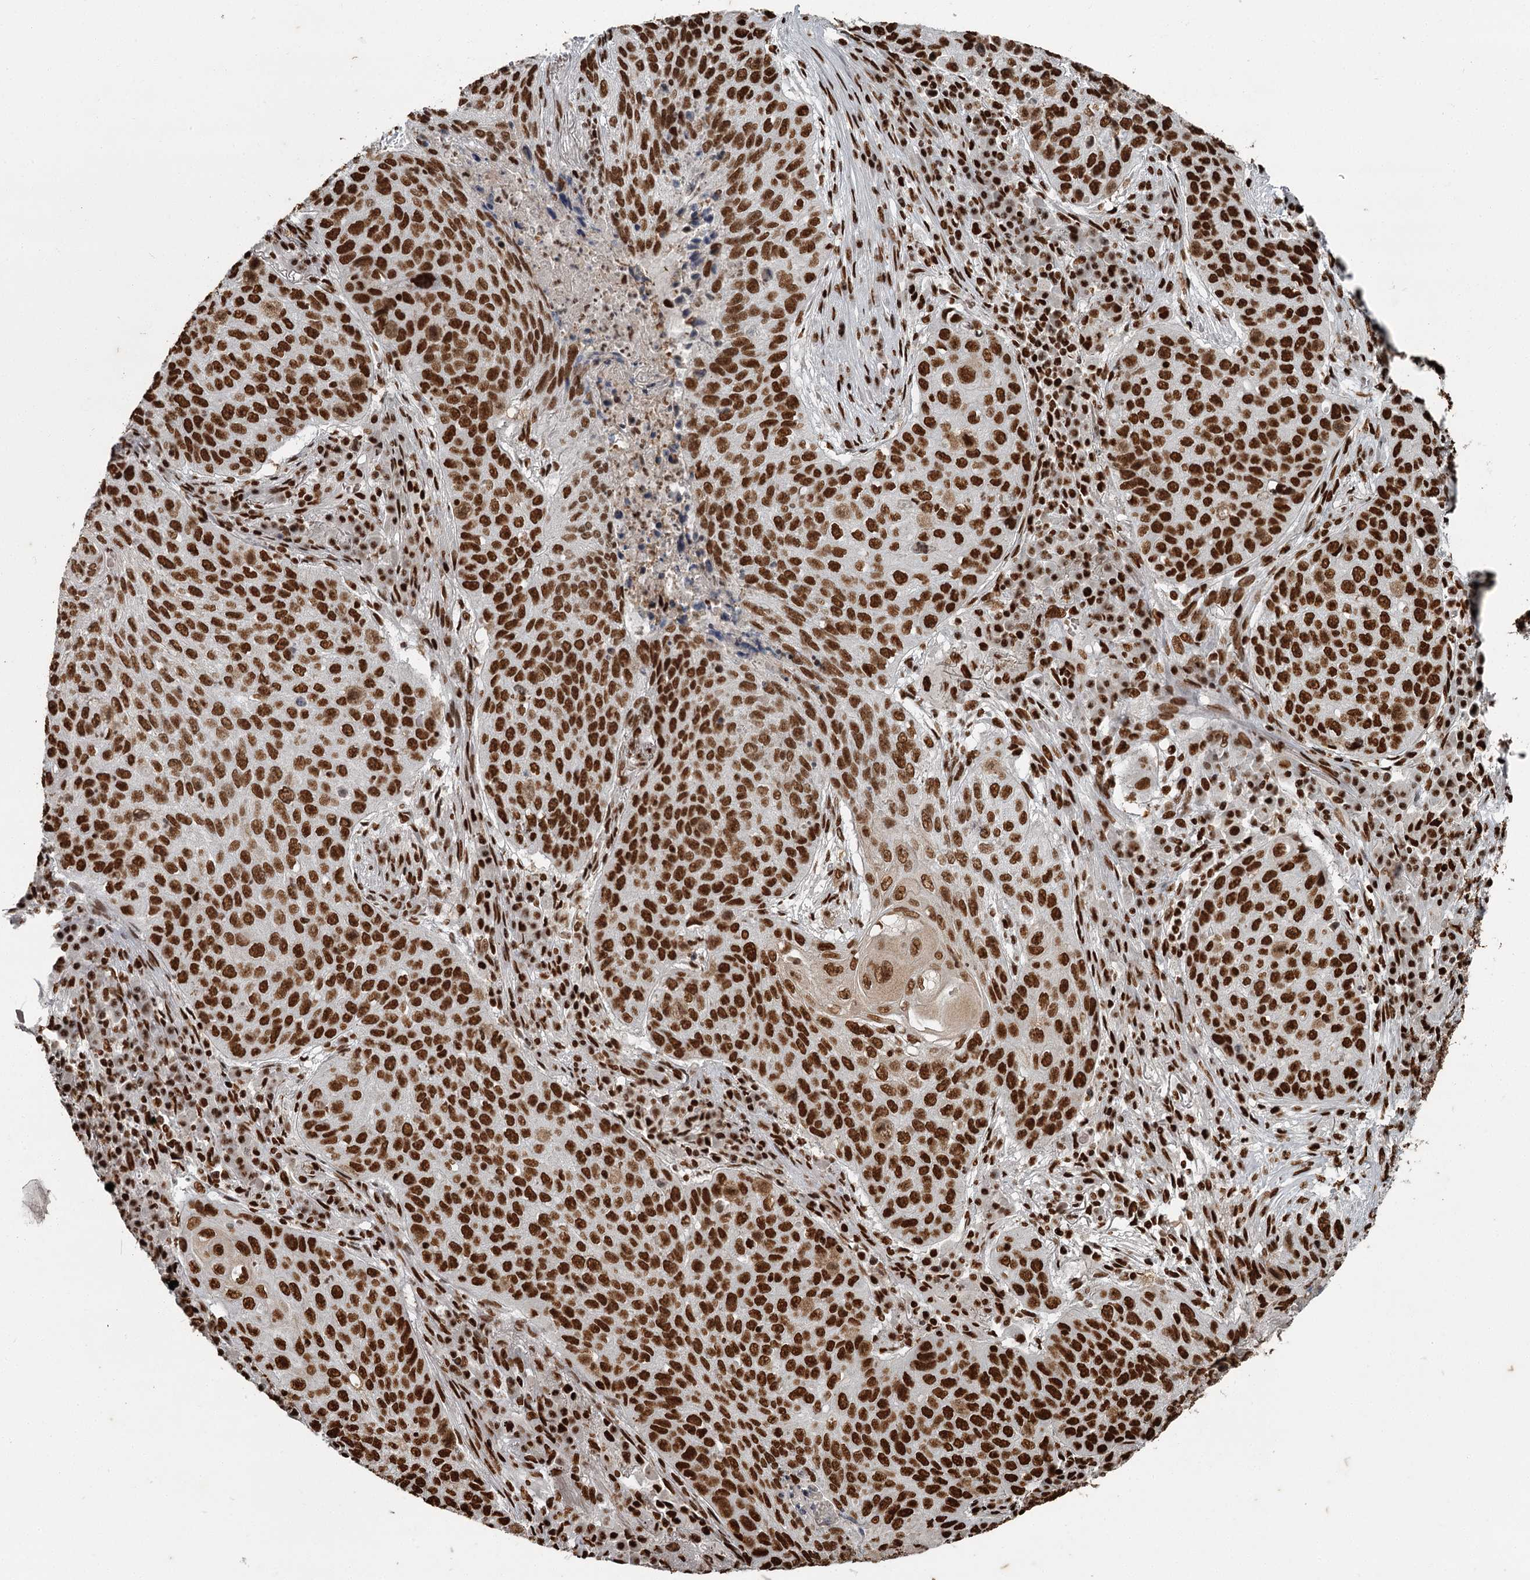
{"staining": {"intensity": "strong", "quantity": ">75%", "location": "nuclear"}, "tissue": "lung cancer", "cell_type": "Tumor cells", "image_type": "cancer", "snomed": [{"axis": "morphology", "description": "Squamous cell carcinoma, NOS"}, {"axis": "topography", "description": "Lung"}], "caption": "Immunohistochemical staining of lung squamous cell carcinoma displays high levels of strong nuclear positivity in about >75% of tumor cells.", "gene": "RBBP7", "patient": {"sex": "female", "age": 63}}